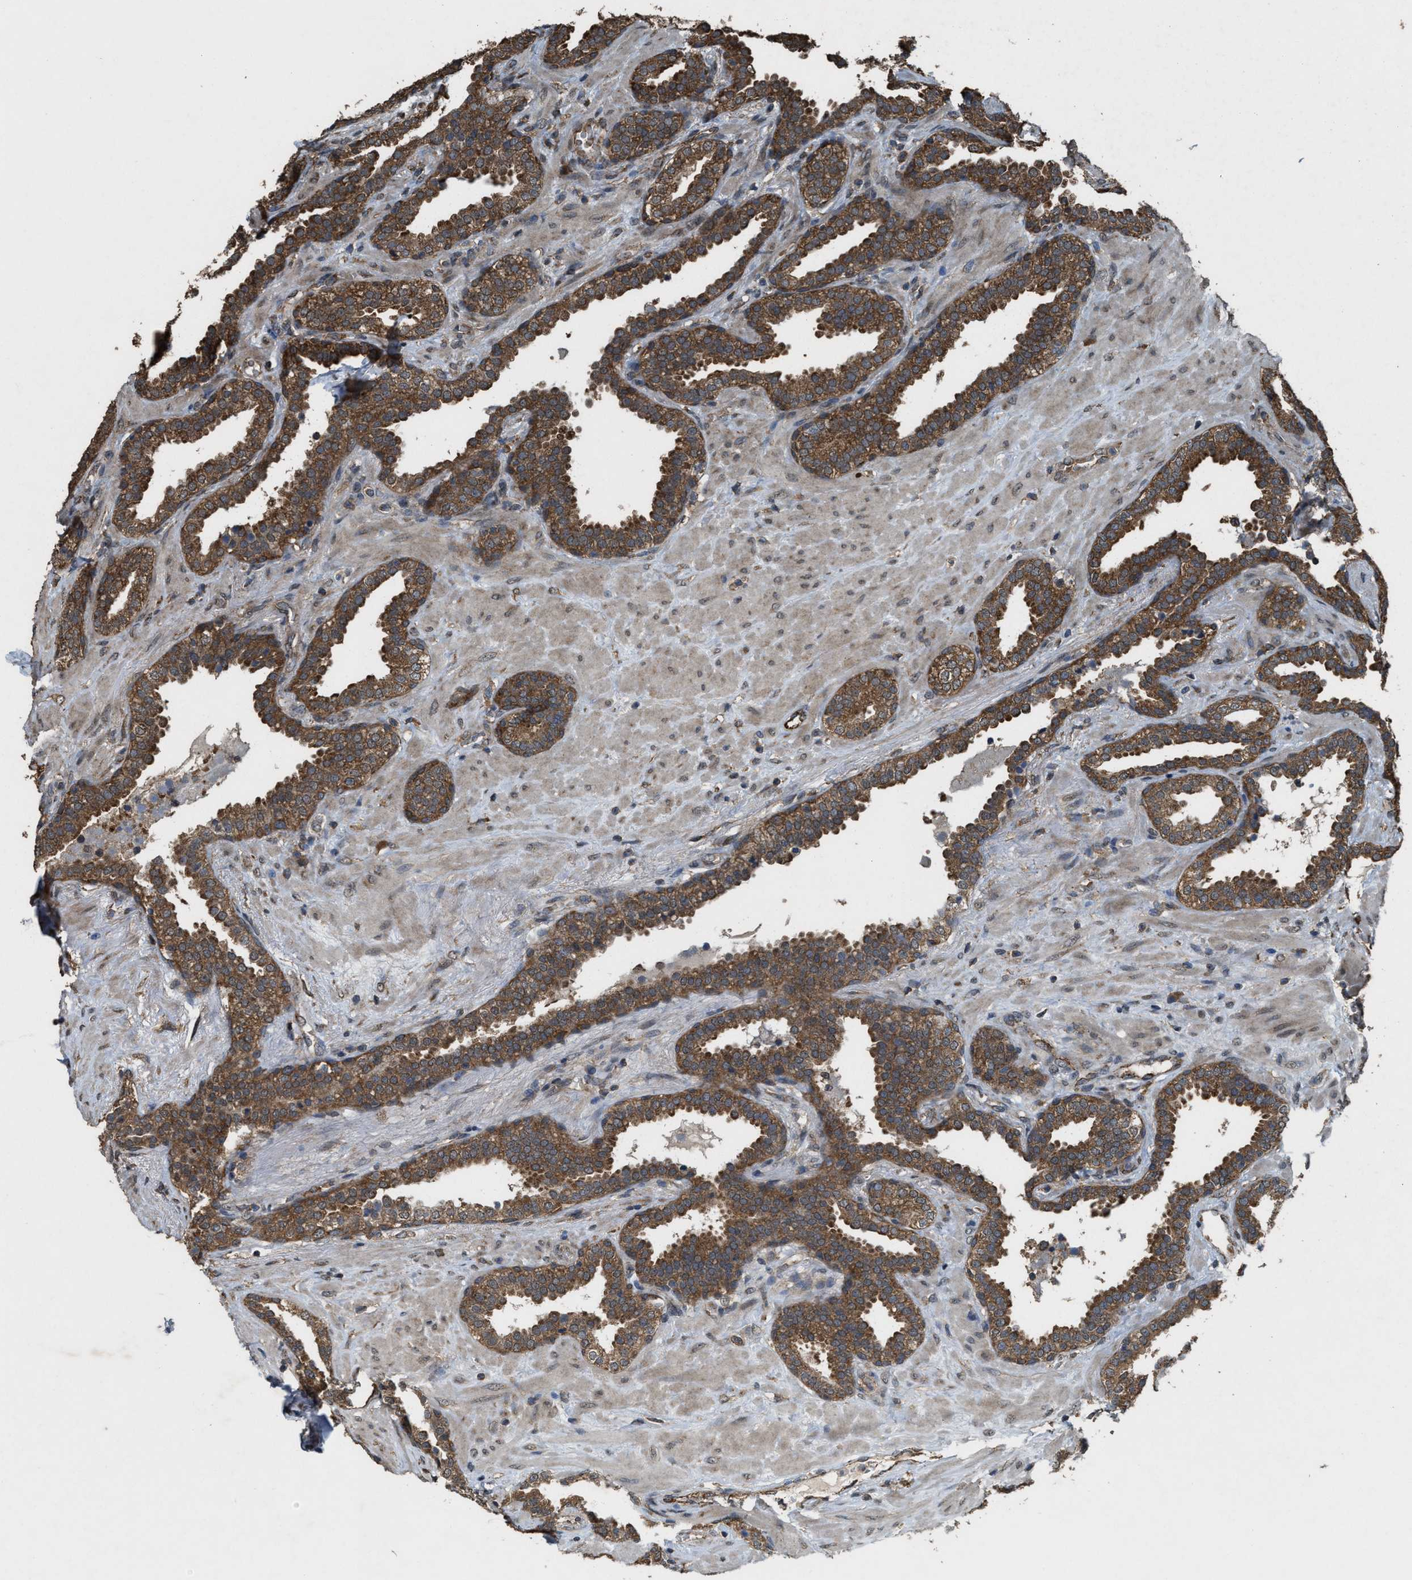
{"staining": {"intensity": "strong", "quantity": ">75%", "location": "cytoplasmic/membranous"}, "tissue": "prostate", "cell_type": "Glandular cells", "image_type": "normal", "snomed": [{"axis": "morphology", "description": "Normal tissue, NOS"}, {"axis": "topography", "description": "Prostate"}], "caption": "Human prostate stained for a protein (brown) reveals strong cytoplasmic/membranous positive staining in approximately >75% of glandular cells.", "gene": "ARHGEF5", "patient": {"sex": "male", "age": 51}}